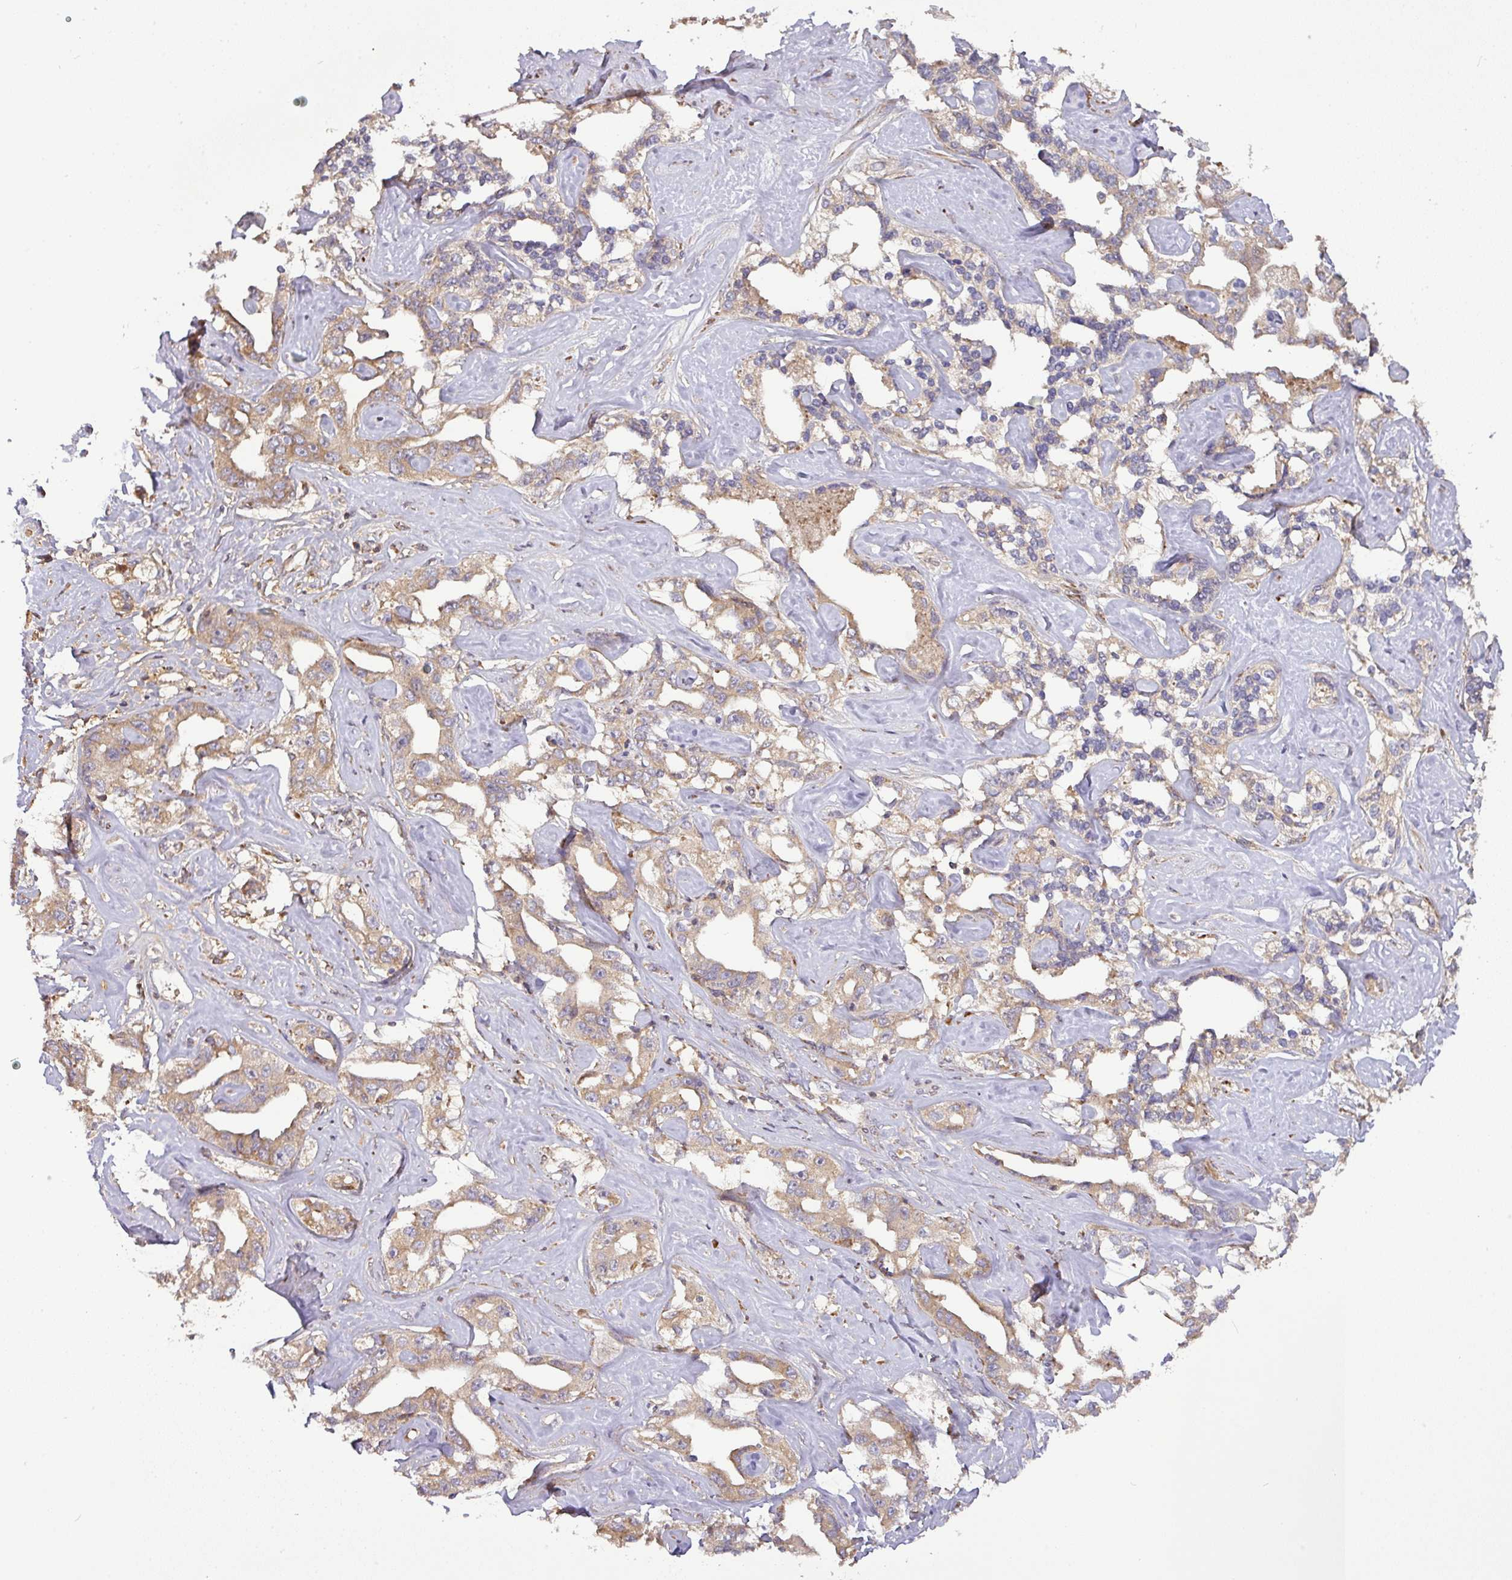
{"staining": {"intensity": "moderate", "quantity": ">75%", "location": "cytoplasmic/membranous"}, "tissue": "liver cancer", "cell_type": "Tumor cells", "image_type": "cancer", "snomed": [{"axis": "morphology", "description": "Cholangiocarcinoma"}, {"axis": "topography", "description": "Liver"}], "caption": "This micrograph shows liver cancer (cholangiocarcinoma) stained with IHC to label a protein in brown. The cytoplasmic/membranous of tumor cells show moderate positivity for the protein. Nuclei are counter-stained blue.", "gene": "GALP", "patient": {"sex": "male", "age": 59}}